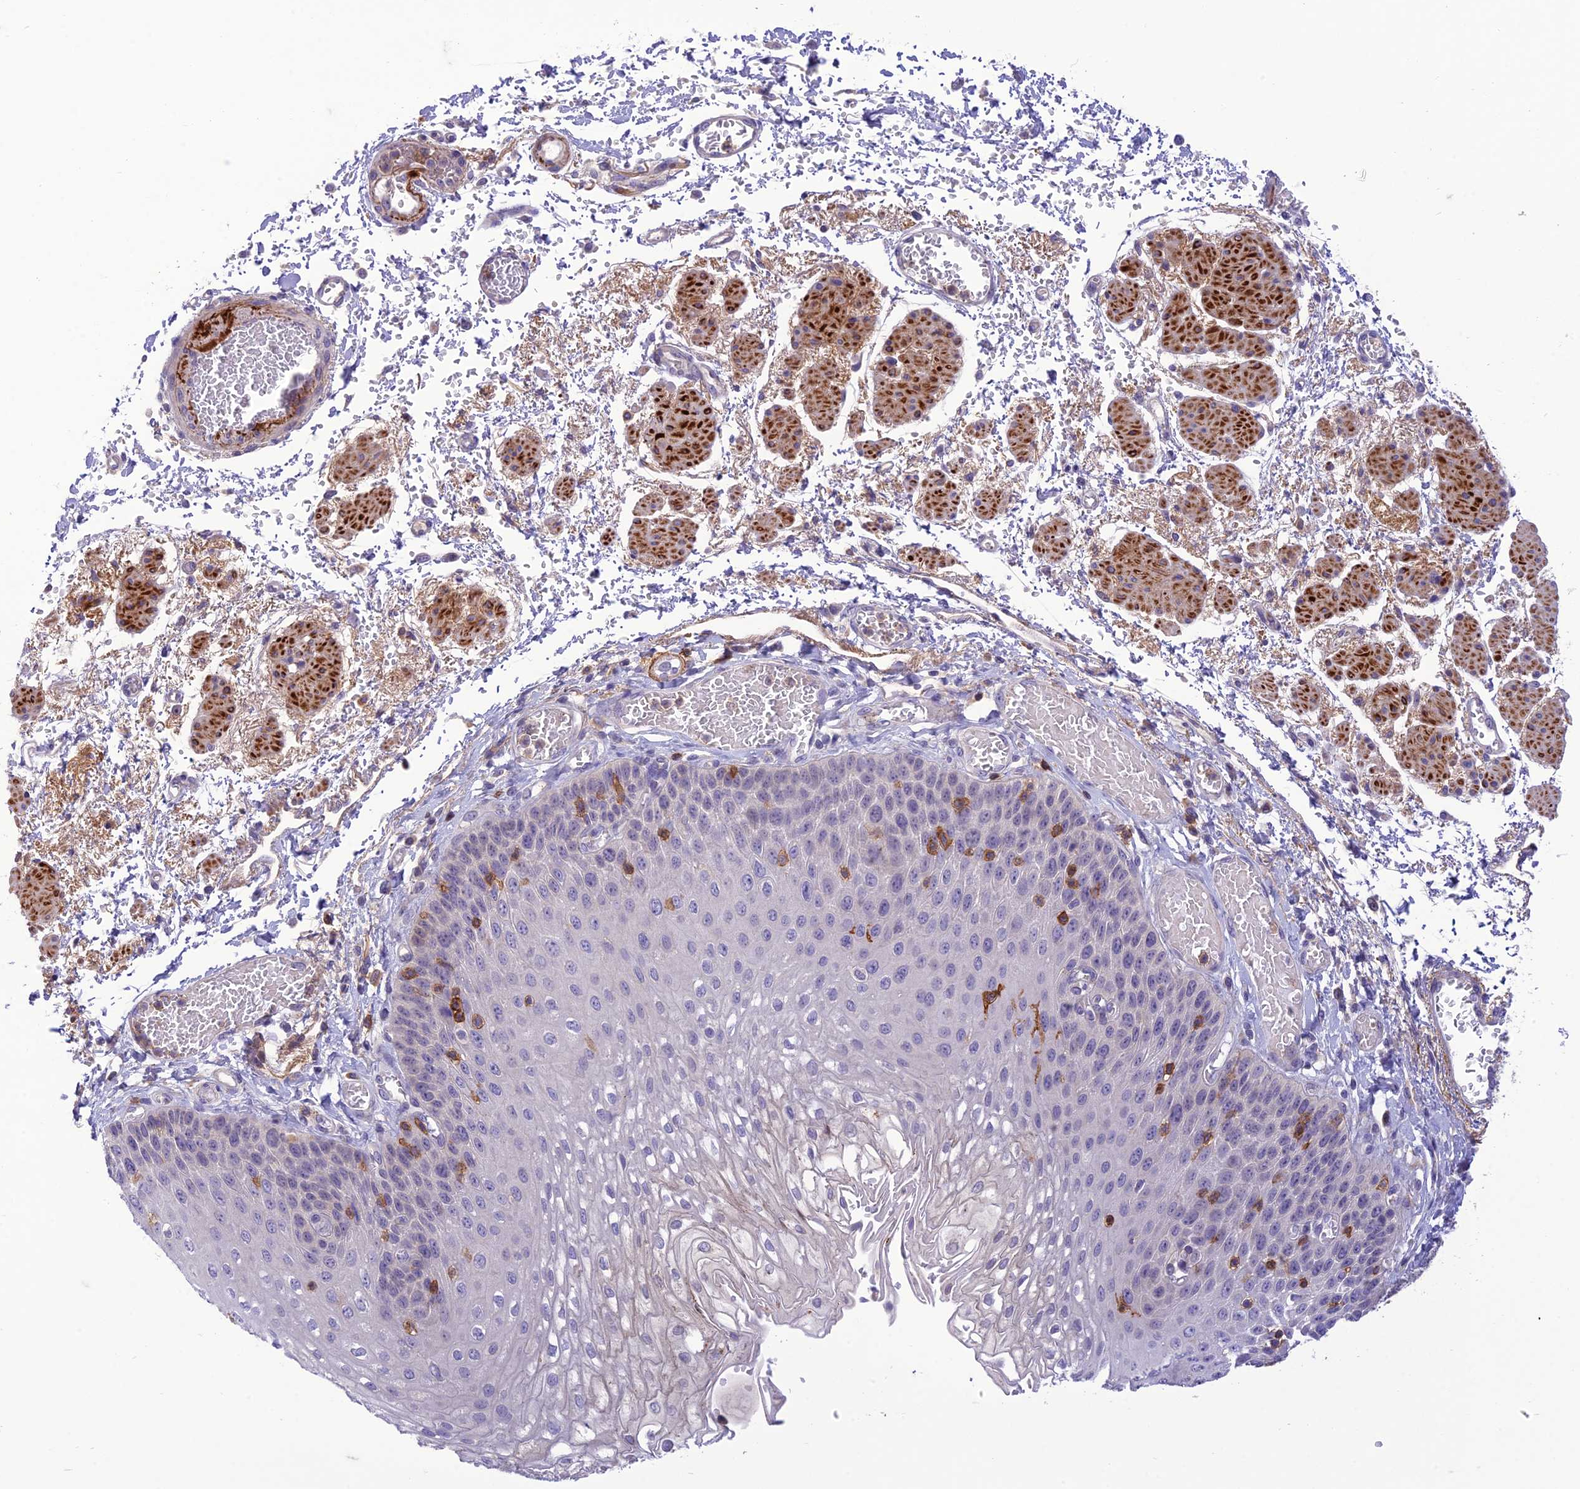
{"staining": {"intensity": "negative", "quantity": "none", "location": "none"}, "tissue": "esophagus", "cell_type": "Squamous epithelial cells", "image_type": "normal", "snomed": [{"axis": "morphology", "description": "Normal tissue, NOS"}, {"axis": "topography", "description": "Esophagus"}], "caption": "Protein analysis of unremarkable esophagus exhibits no significant positivity in squamous epithelial cells.", "gene": "ITGAE", "patient": {"sex": "male", "age": 81}}